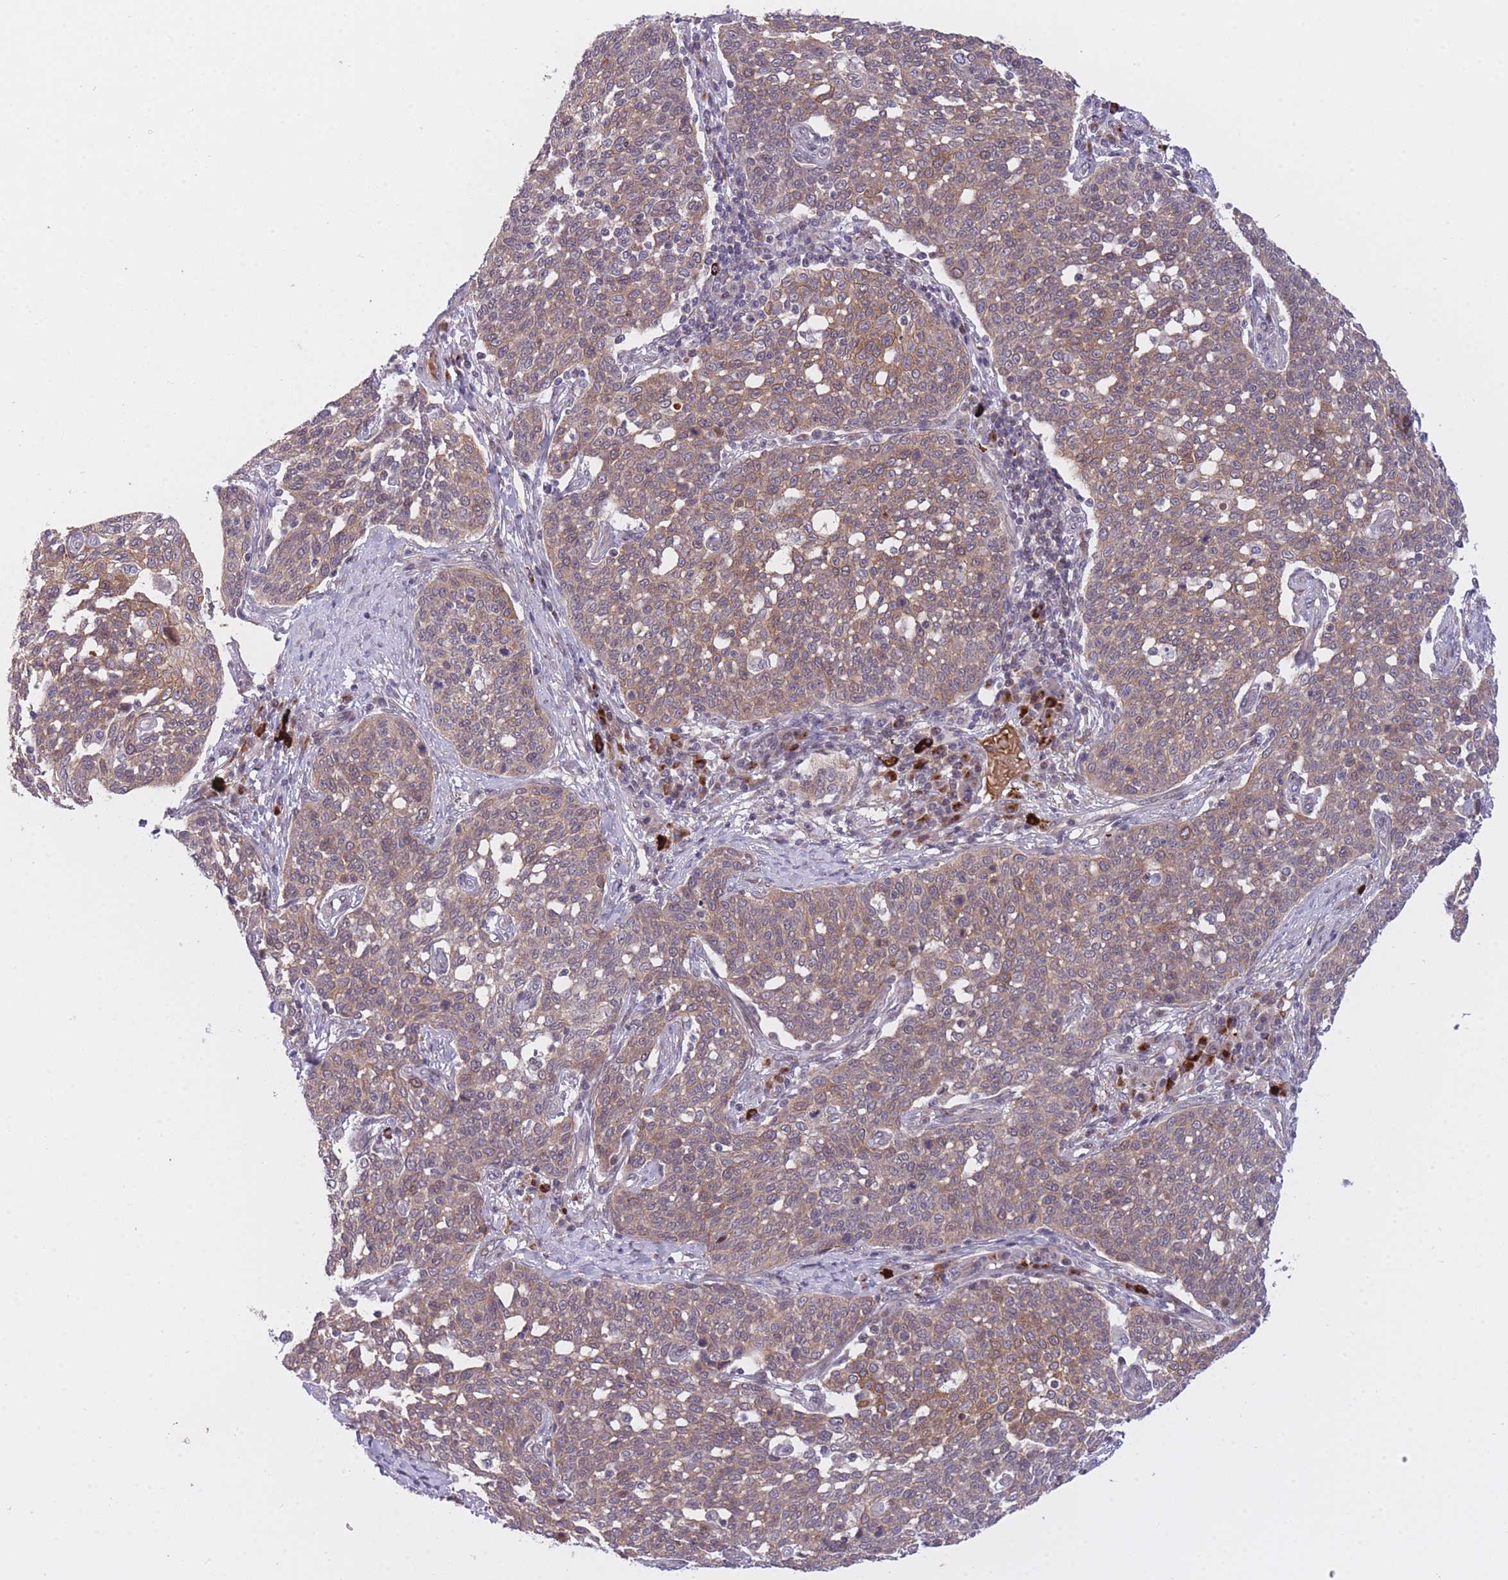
{"staining": {"intensity": "moderate", "quantity": ">75%", "location": "cytoplasmic/membranous"}, "tissue": "cervical cancer", "cell_type": "Tumor cells", "image_type": "cancer", "snomed": [{"axis": "morphology", "description": "Squamous cell carcinoma, NOS"}, {"axis": "topography", "description": "Cervix"}], "caption": "Protein staining exhibits moderate cytoplasmic/membranous staining in about >75% of tumor cells in cervical squamous cell carcinoma.", "gene": "CDC25B", "patient": {"sex": "female", "age": 34}}